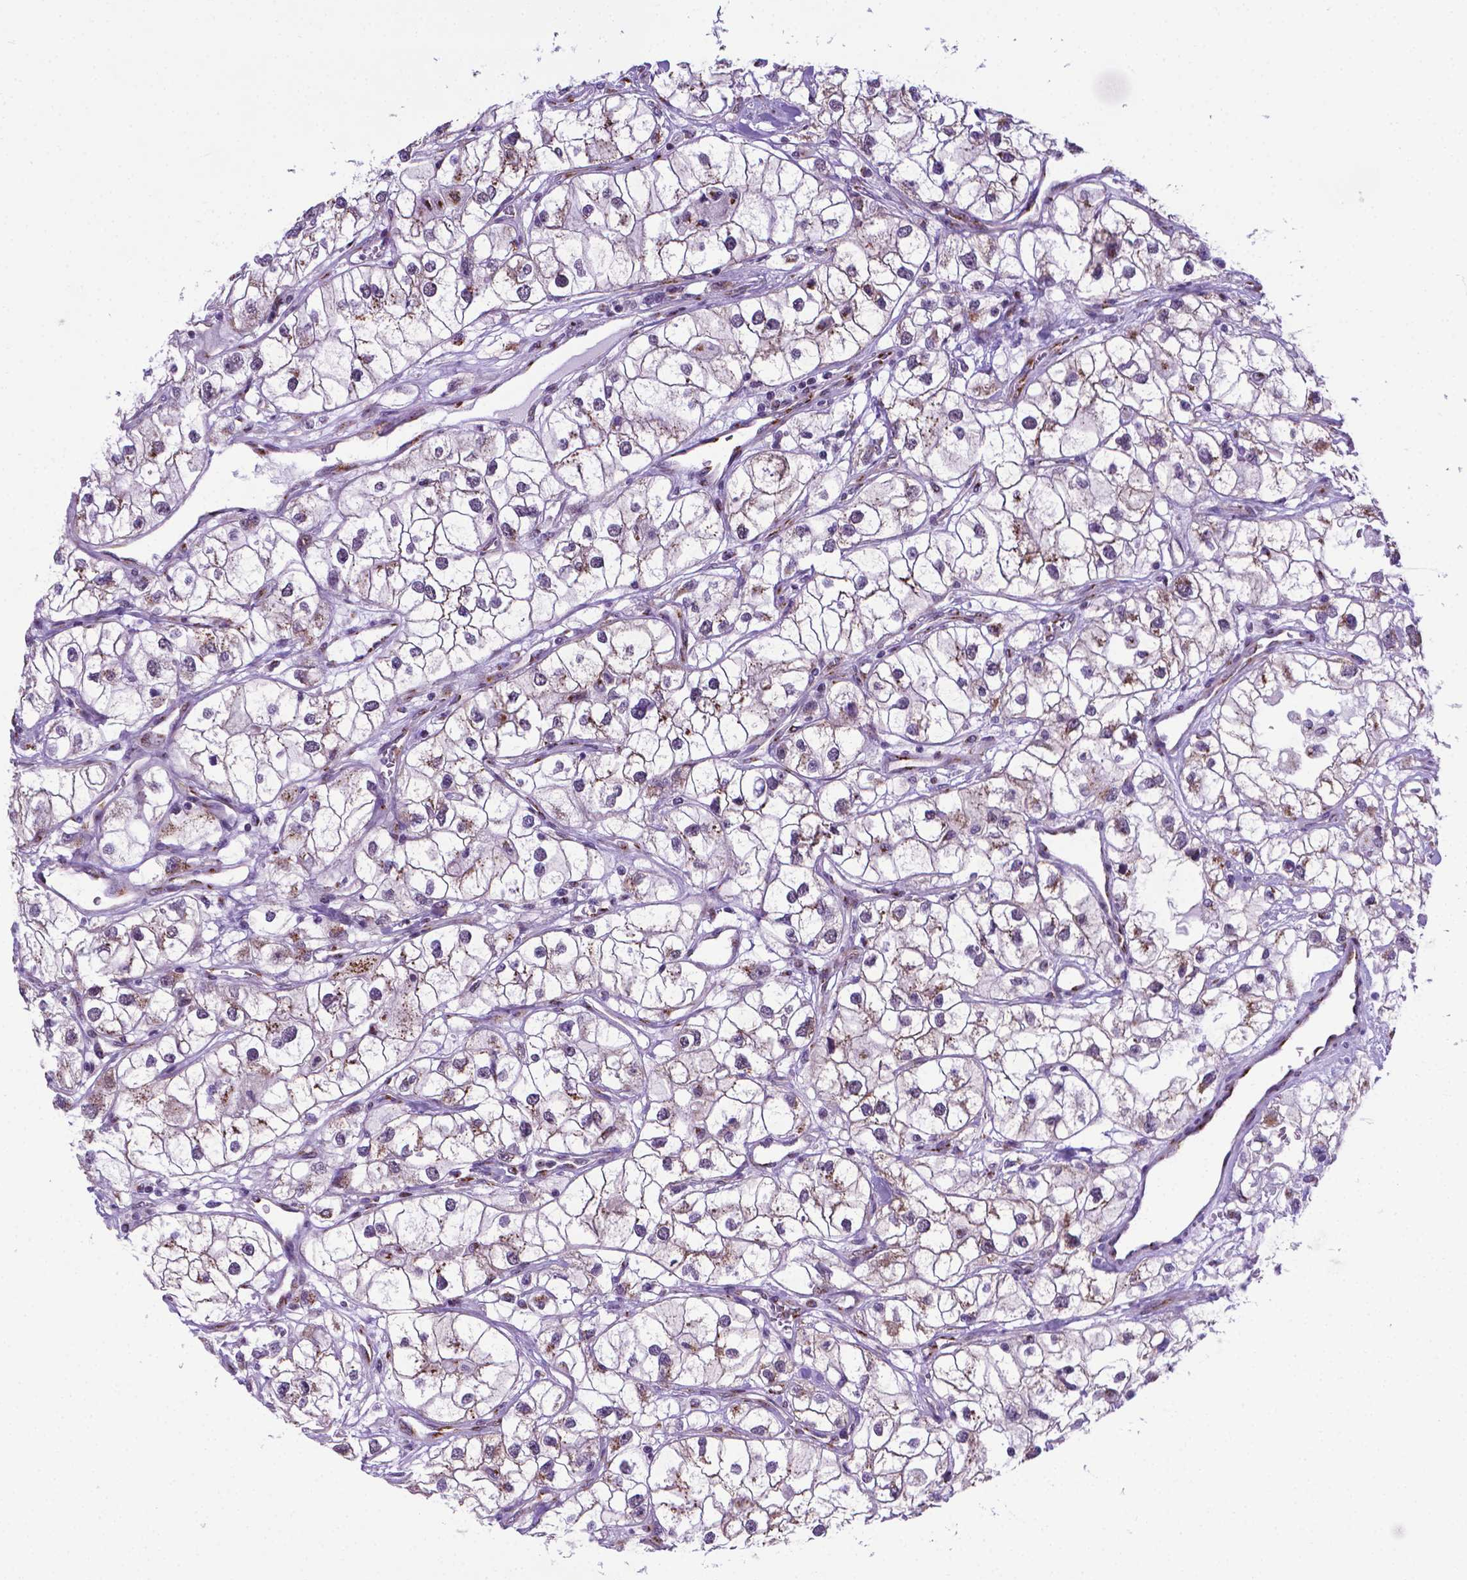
{"staining": {"intensity": "weak", "quantity": "<25%", "location": "cytoplasmic/membranous"}, "tissue": "renal cancer", "cell_type": "Tumor cells", "image_type": "cancer", "snomed": [{"axis": "morphology", "description": "Adenocarcinoma, NOS"}, {"axis": "topography", "description": "Kidney"}], "caption": "Renal adenocarcinoma was stained to show a protein in brown. There is no significant staining in tumor cells. (Stains: DAB immunohistochemistry with hematoxylin counter stain, Microscopy: brightfield microscopy at high magnification).", "gene": "MRPL10", "patient": {"sex": "male", "age": 59}}